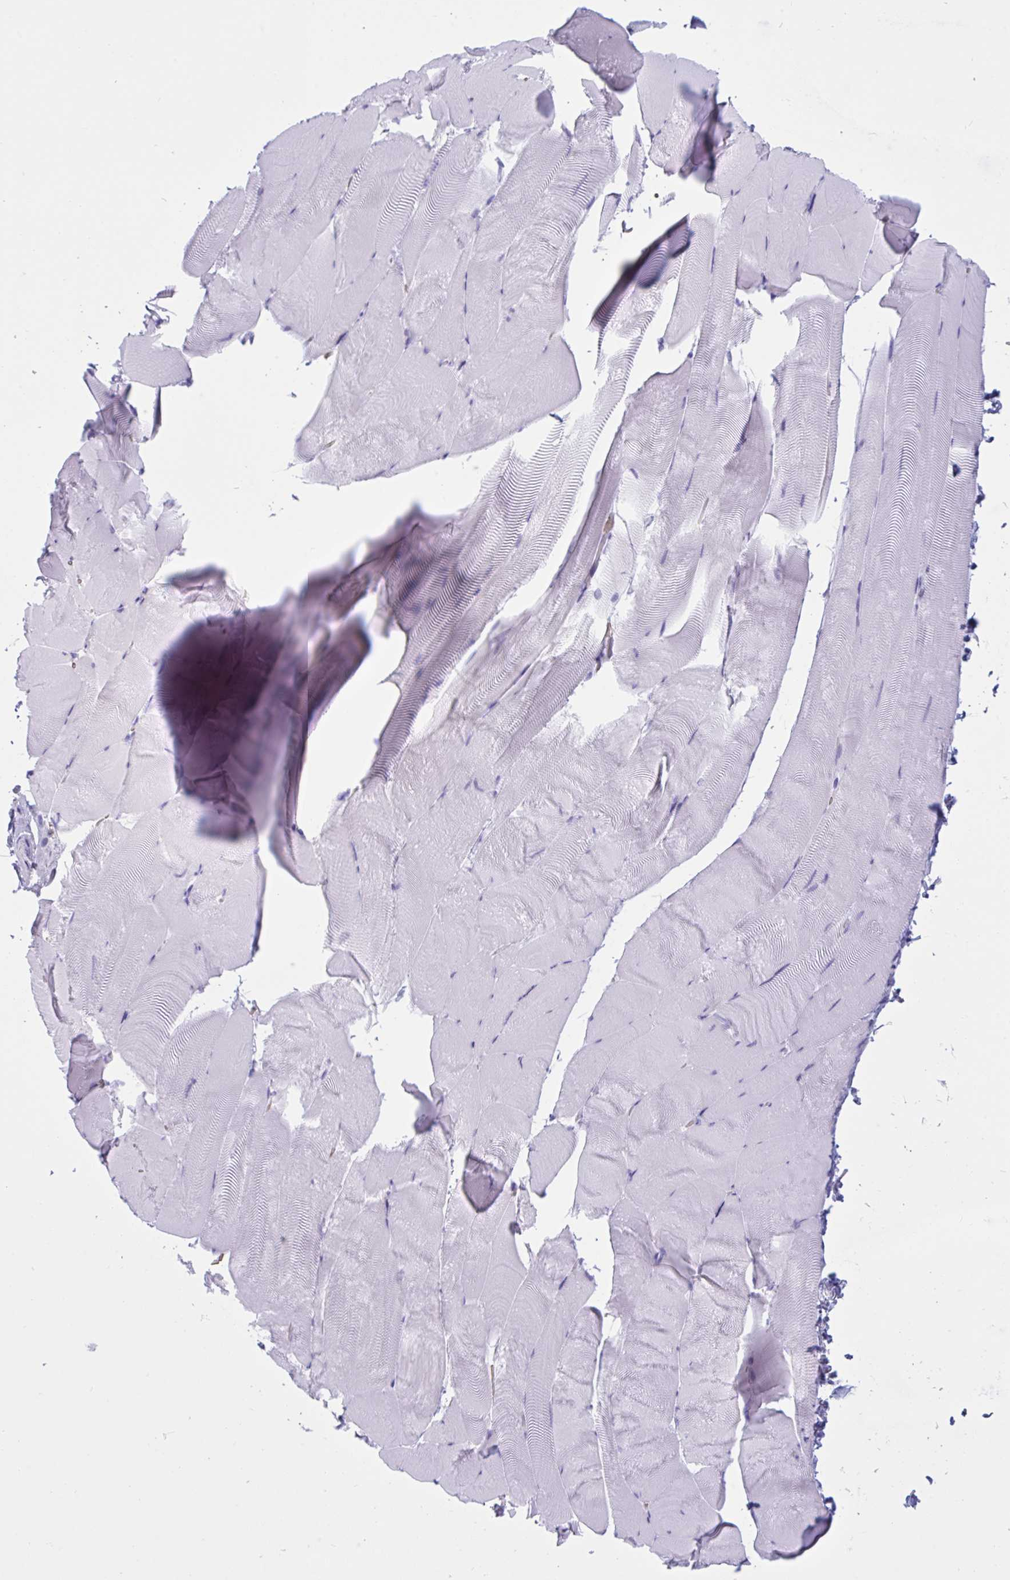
{"staining": {"intensity": "negative", "quantity": "none", "location": "none"}, "tissue": "skeletal muscle", "cell_type": "Myocytes", "image_type": "normal", "snomed": [{"axis": "morphology", "description": "Normal tissue, NOS"}, {"axis": "topography", "description": "Skeletal muscle"}], "caption": "Immunohistochemical staining of unremarkable human skeletal muscle shows no significant positivity in myocytes. Brightfield microscopy of IHC stained with DAB (3,3'-diaminobenzidine) (brown) and hematoxylin (blue), captured at high magnification.", "gene": "SLC2A1", "patient": {"sex": "female", "age": 64}}